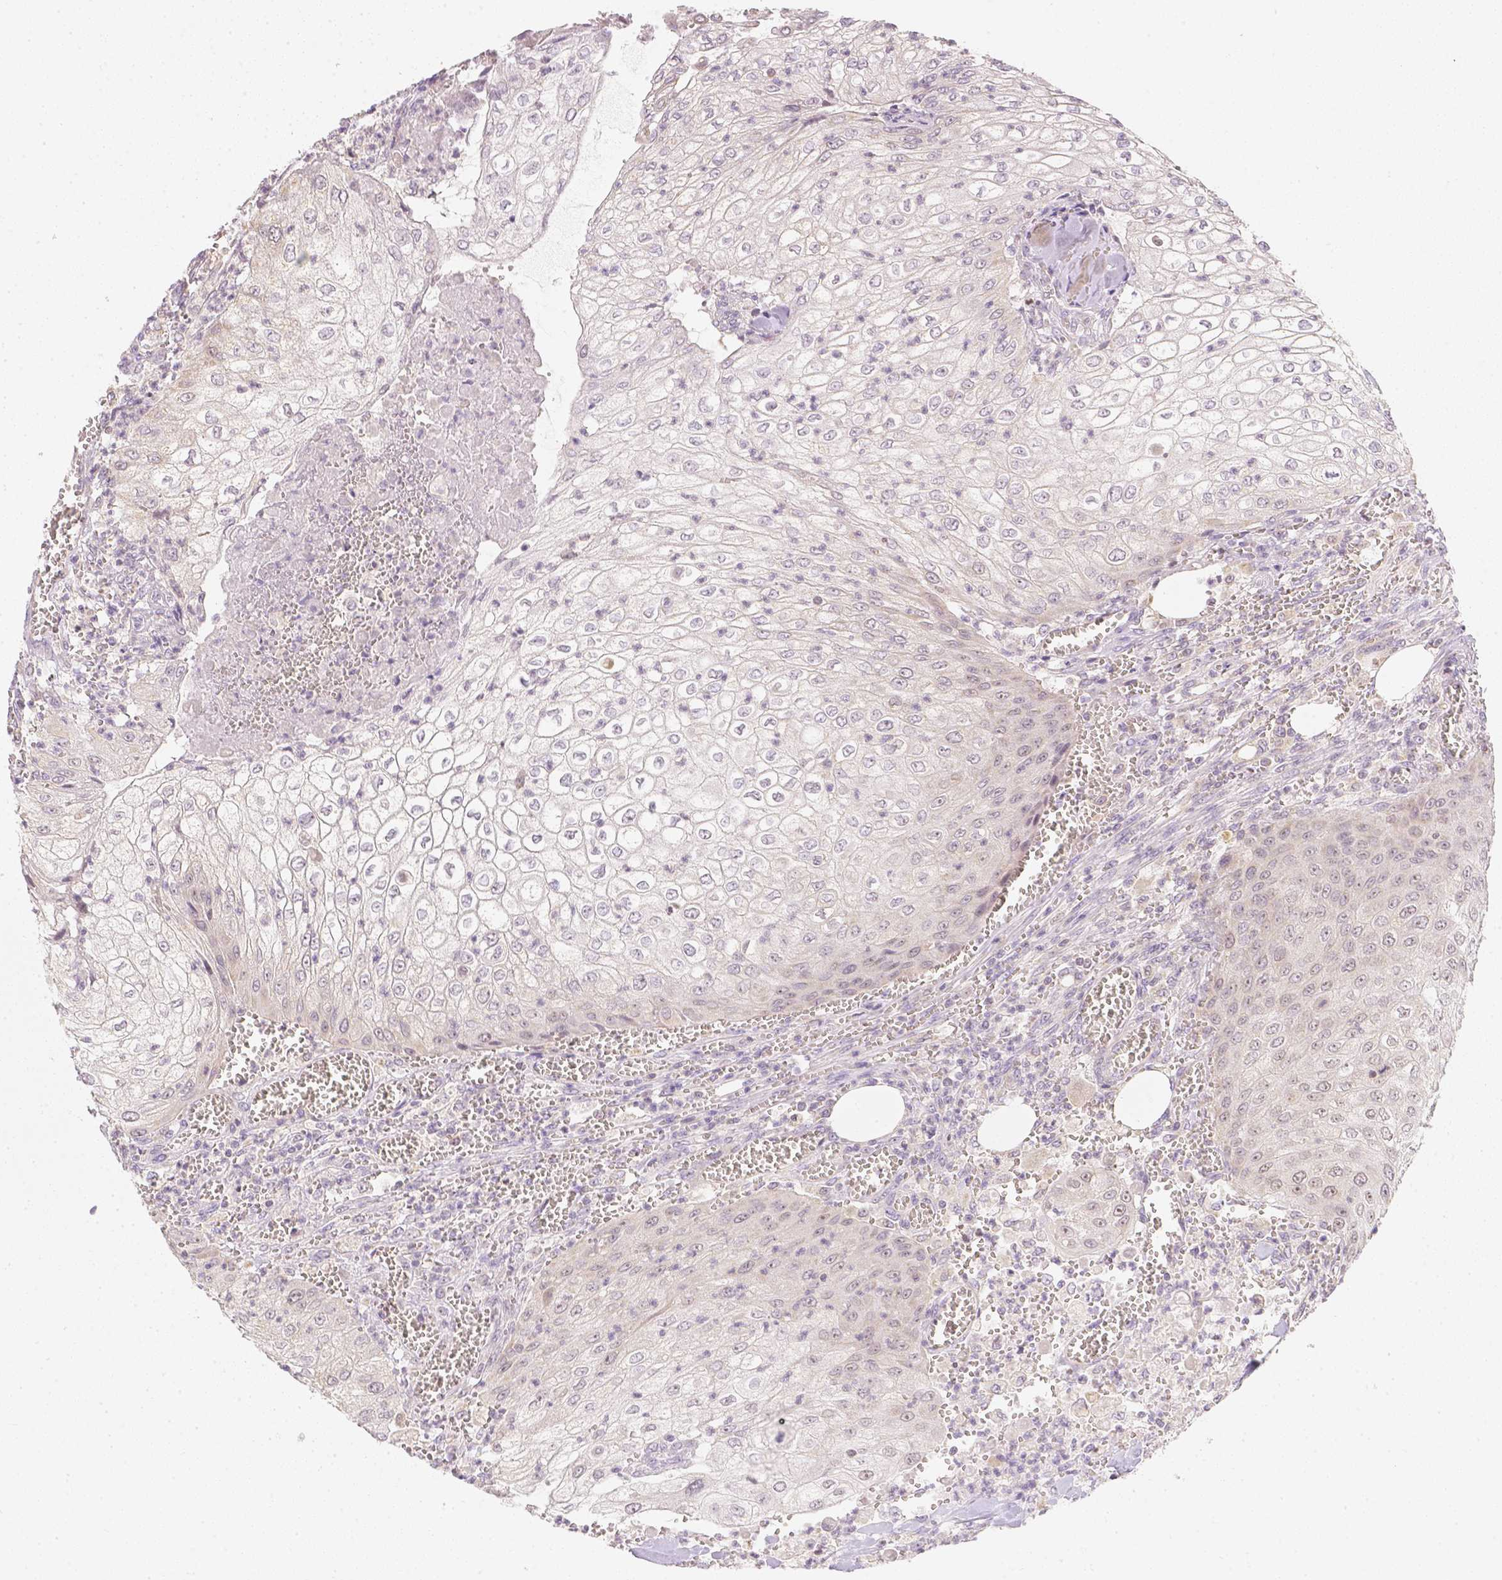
{"staining": {"intensity": "negative", "quantity": "none", "location": "none"}, "tissue": "urothelial cancer", "cell_type": "Tumor cells", "image_type": "cancer", "snomed": [{"axis": "morphology", "description": "Urothelial carcinoma, High grade"}, {"axis": "topography", "description": "Urinary bladder"}], "caption": "IHC of human high-grade urothelial carcinoma displays no expression in tumor cells.", "gene": "NVL", "patient": {"sex": "male", "age": 62}}